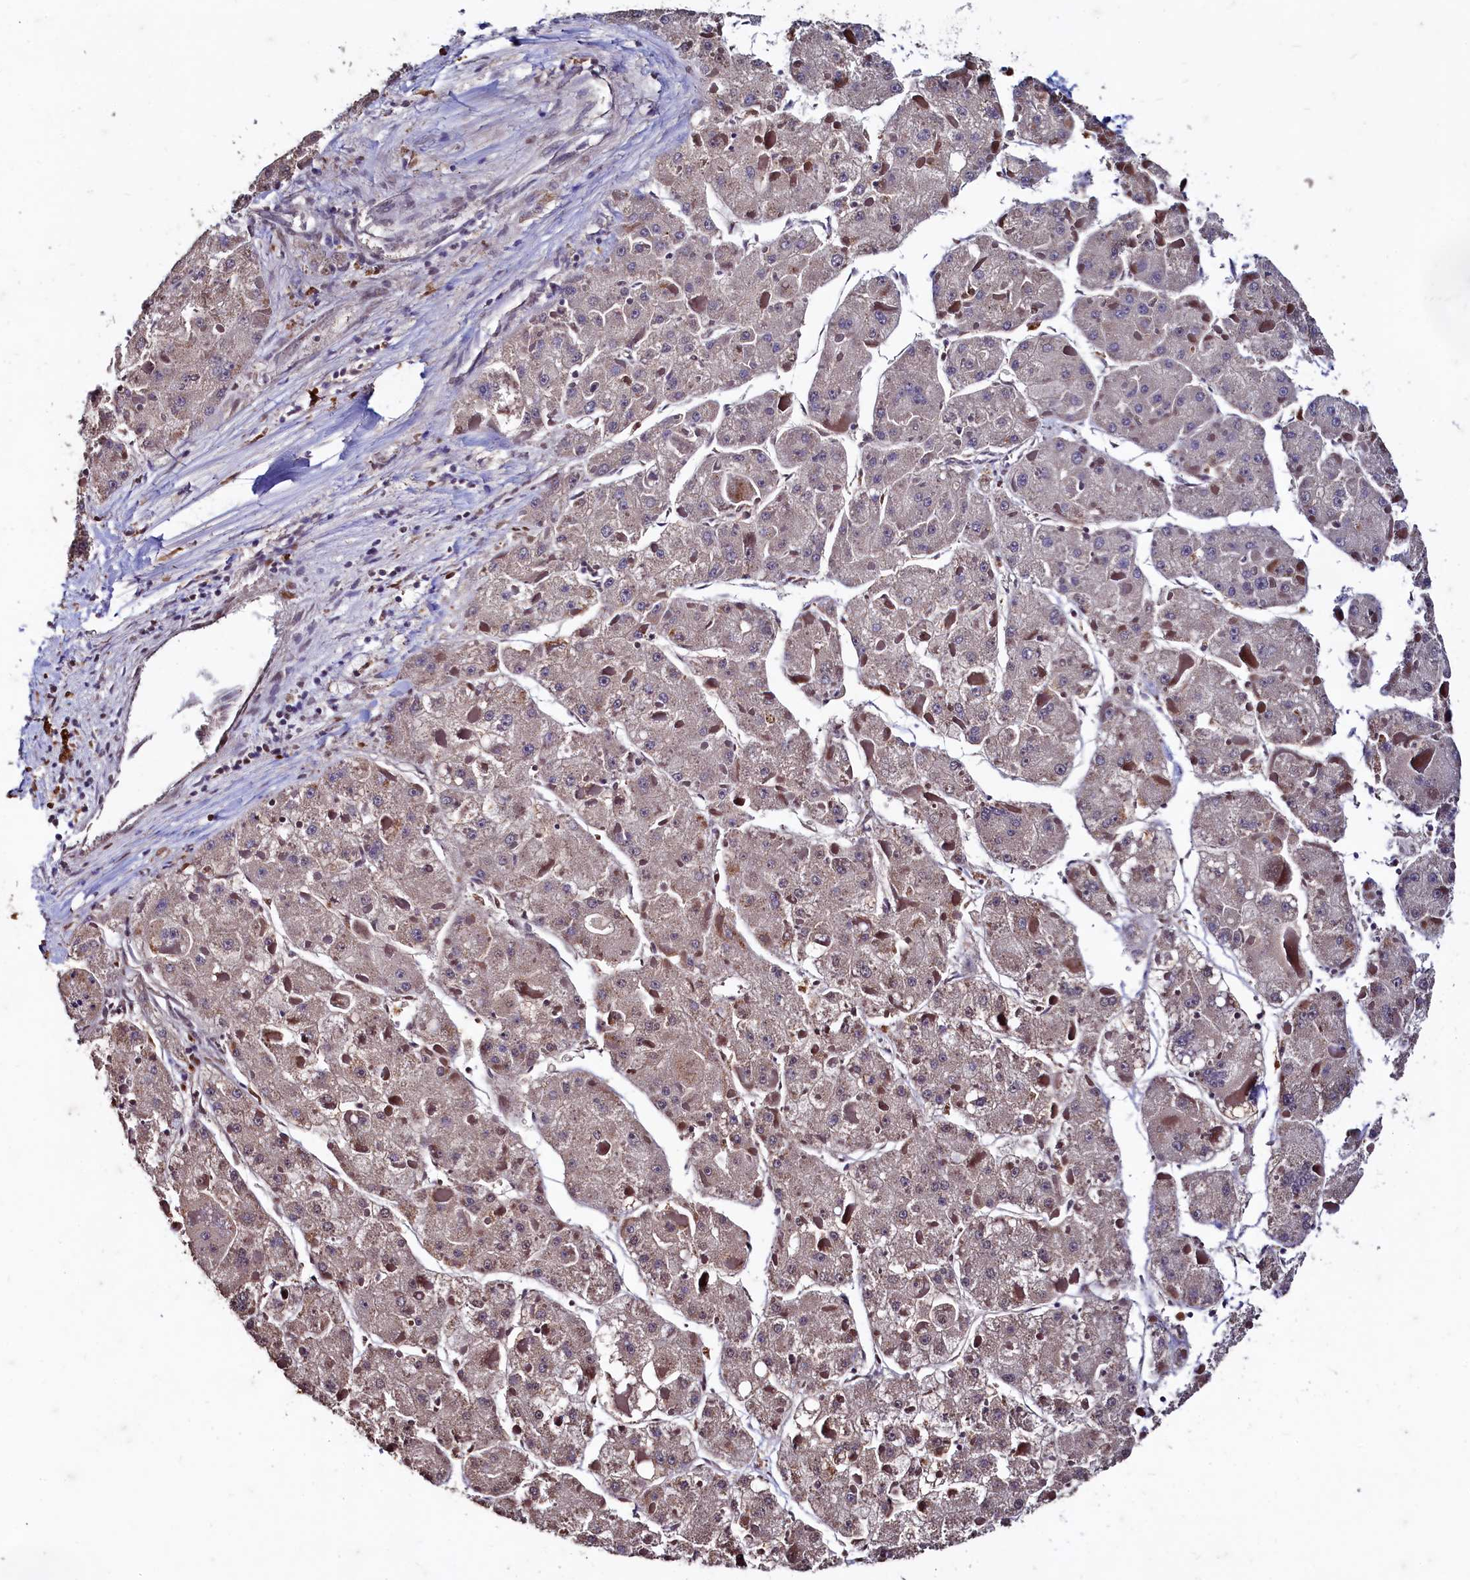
{"staining": {"intensity": "weak", "quantity": "<25%", "location": "cytoplasmic/membranous"}, "tissue": "liver cancer", "cell_type": "Tumor cells", "image_type": "cancer", "snomed": [{"axis": "morphology", "description": "Carcinoma, Hepatocellular, NOS"}, {"axis": "topography", "description": "Liver"}], "caption": "There is no significant expression in tumor cells of hepatocellular carcinoma (liver).", "gene": "CSTPP1", "patient": {"sex": "female", "age": 73}}